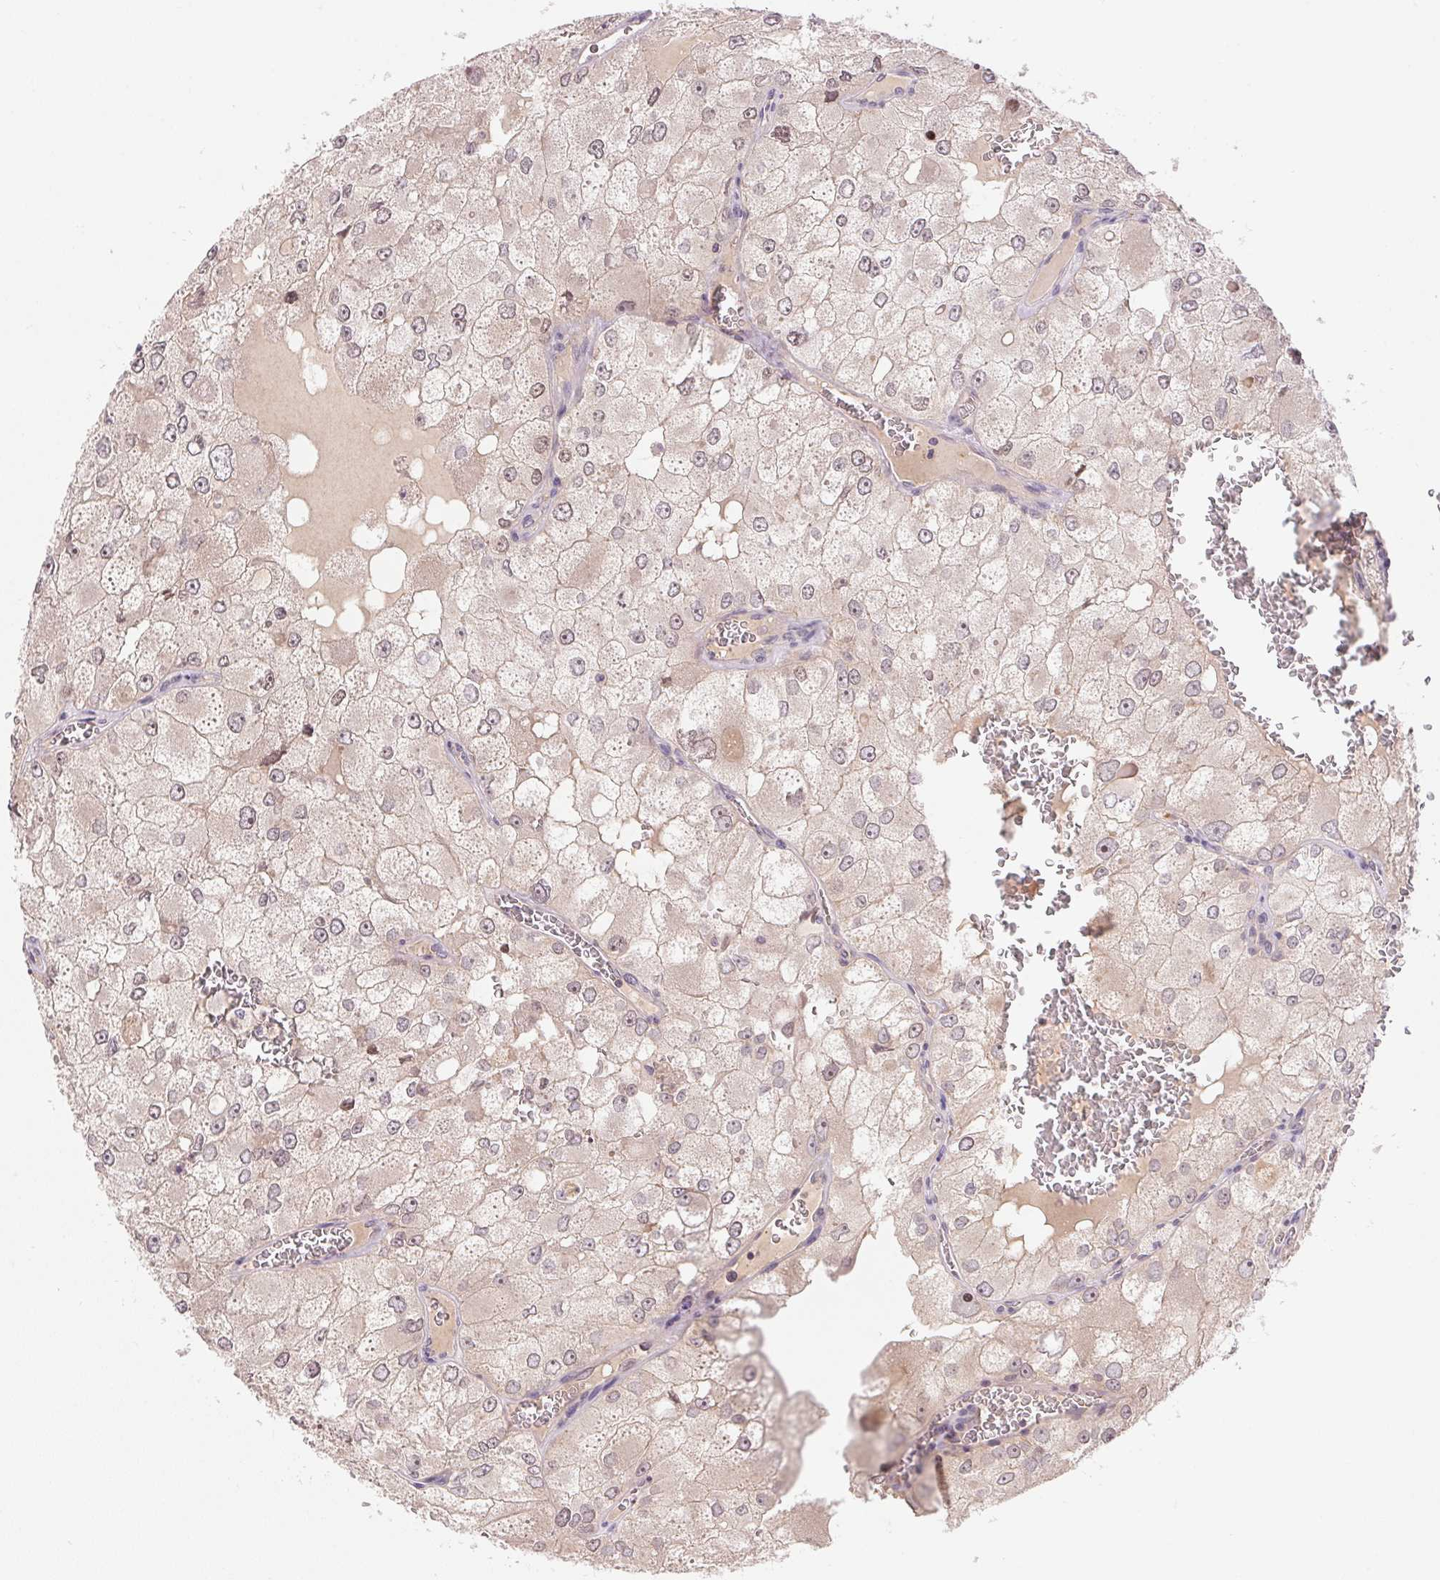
{"staining": {"intensity": "weak", "quantity": "25%-75%", "location": "nuclear"}, "tissue": "renal cancer", "cell_type": "Tumor cells", "image_type": "cancer", "snomed": [{"axis": "morphology", "description": "Adenocarcinoma, NOS"}, {"axis": "topography", "description": "Kidney"}], "caption": "Immunohistochemistry staining of renal cancer, which demonstrates low levels of weak nuclear expression in approximately 25%-75% of tumor cells indicating weak nuclear protein staining. The staining was performed using DAB (3,3'-diaminobenzidine) (brown) for protein detection and nuclei were counterstained in hematoxylin (blue).", "gene": "BNIP5", "patient": {"sex": "female", "age": 70}}